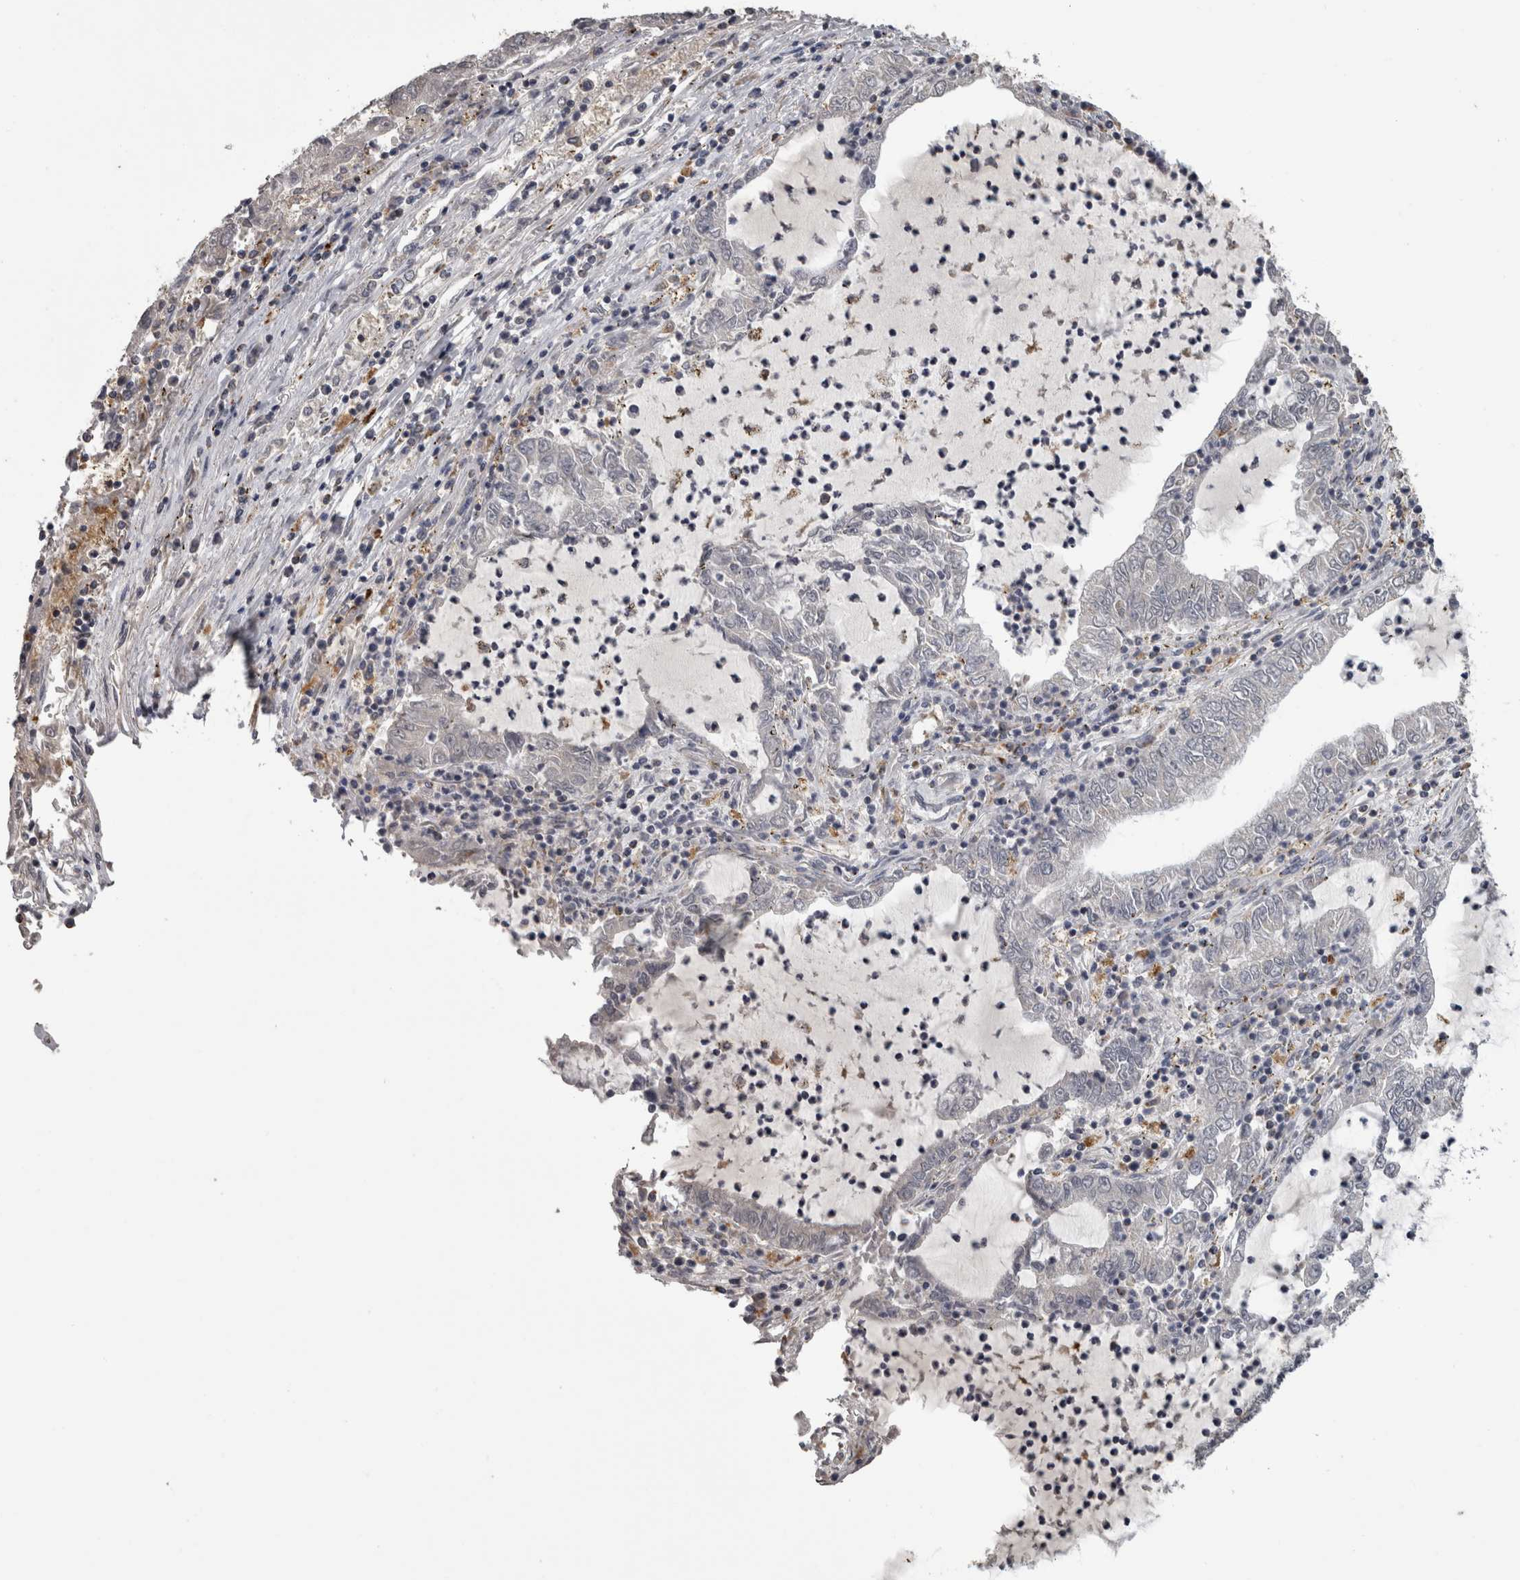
{"staining": {"intensity": "negative", "quantity": "none", "location": "none"}, "tissue": "lung cancer", "cell_type": "Tumor cells", "image_type": "cancer", "snomed": [{"axis": "morphology", "description": "Adenocarcinoma, NOS"}, {"axis": "topography", "description": "Lung"}], "caption": "Lung cancer stained for a protein using immunohistochemistry (IHC) demonstrates no staining tumor cells.", "gene": "NAAA", "patient": {"sex": "female", "age": 51}}